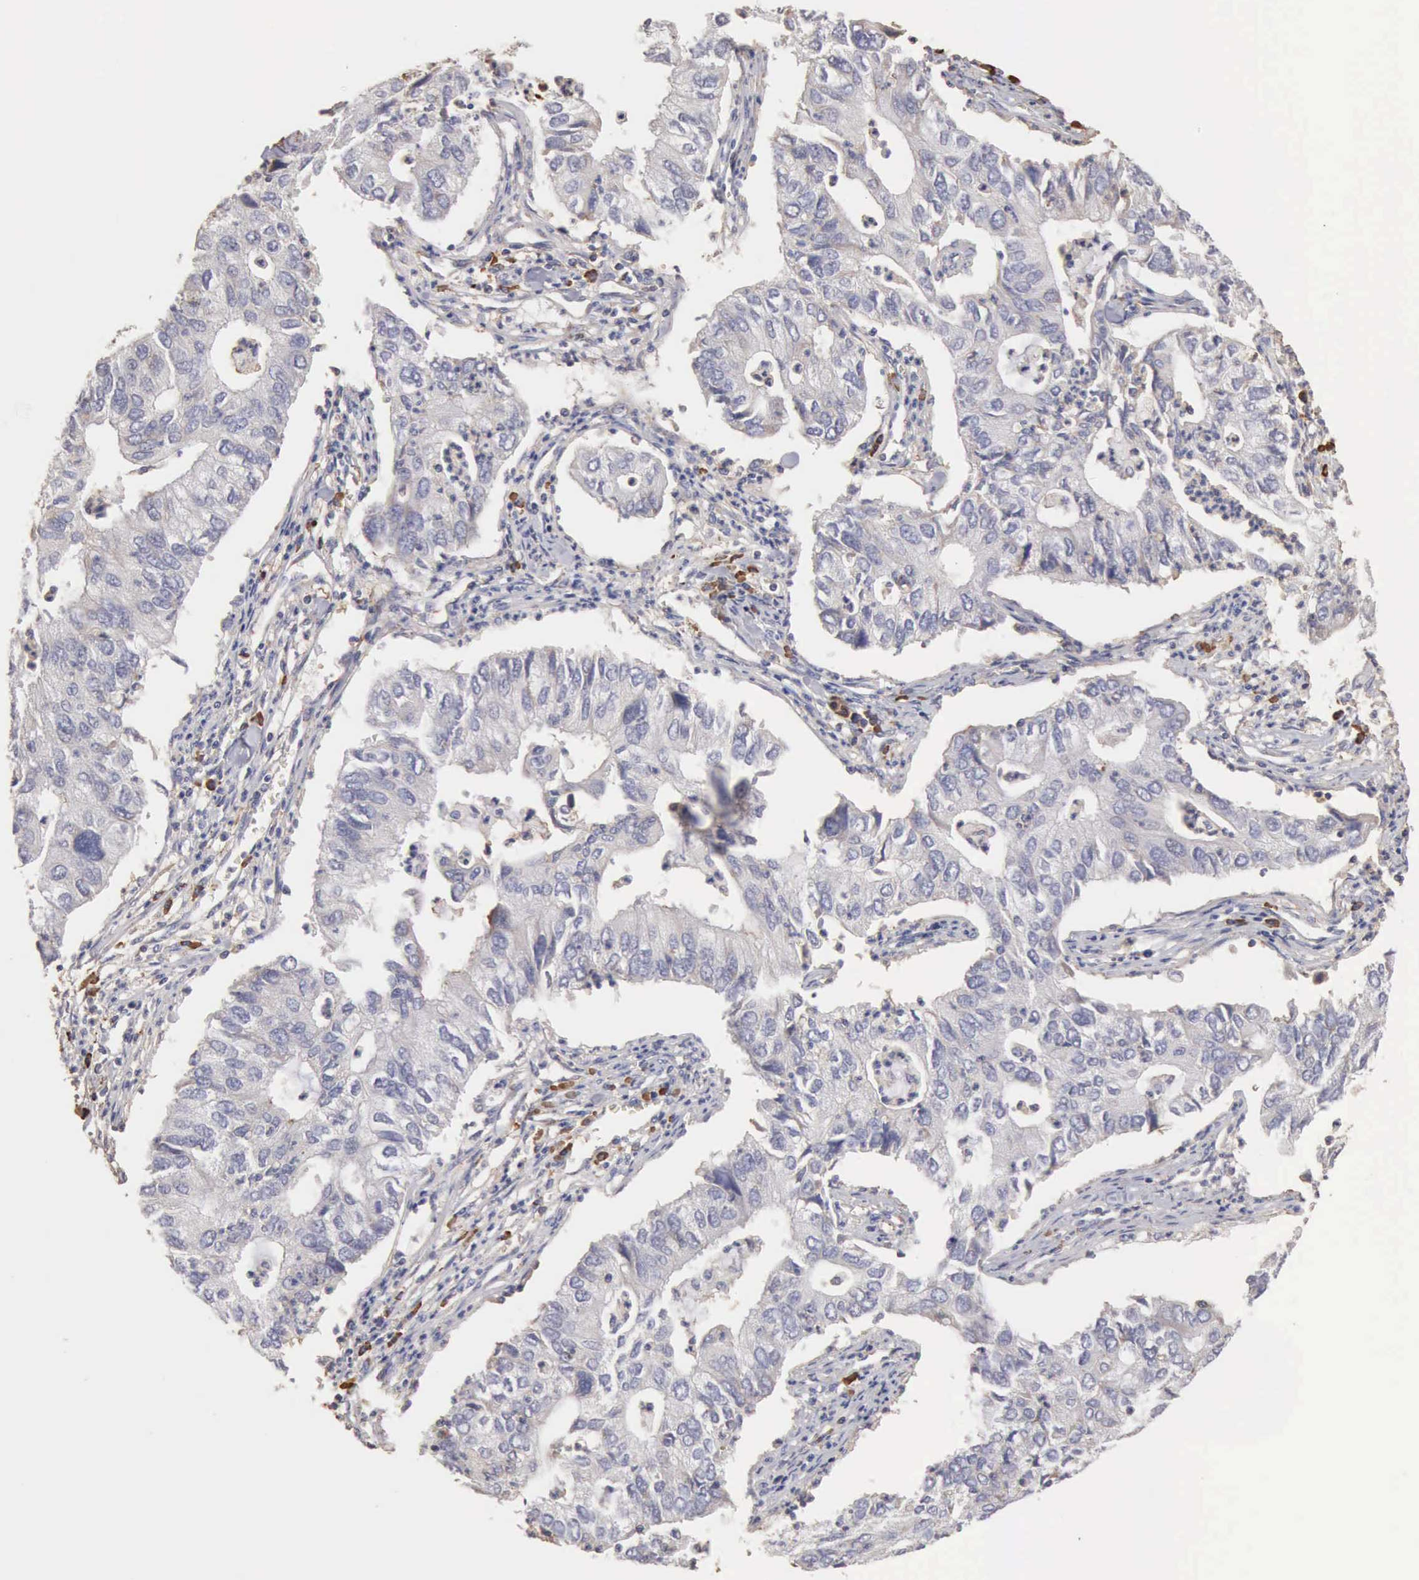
{"staining": {"intensity": "negative", "quantity": "none", "location": "none"}, "tissue": "lung cancer", "cell_type": "Tumor cells", "image_type": "cancer", "snomed": [{"axis": "morphology", "description": "Adenocarcinoma, NOS"}, {"axis": "topography", "description": "Lung"}], "caption": "Immunohistochemistry (IHC) of human lung cancer exhibits no expression in tumor cells.", "gene": "GPR101", "patient": {"sex": "male", "age": 48}}